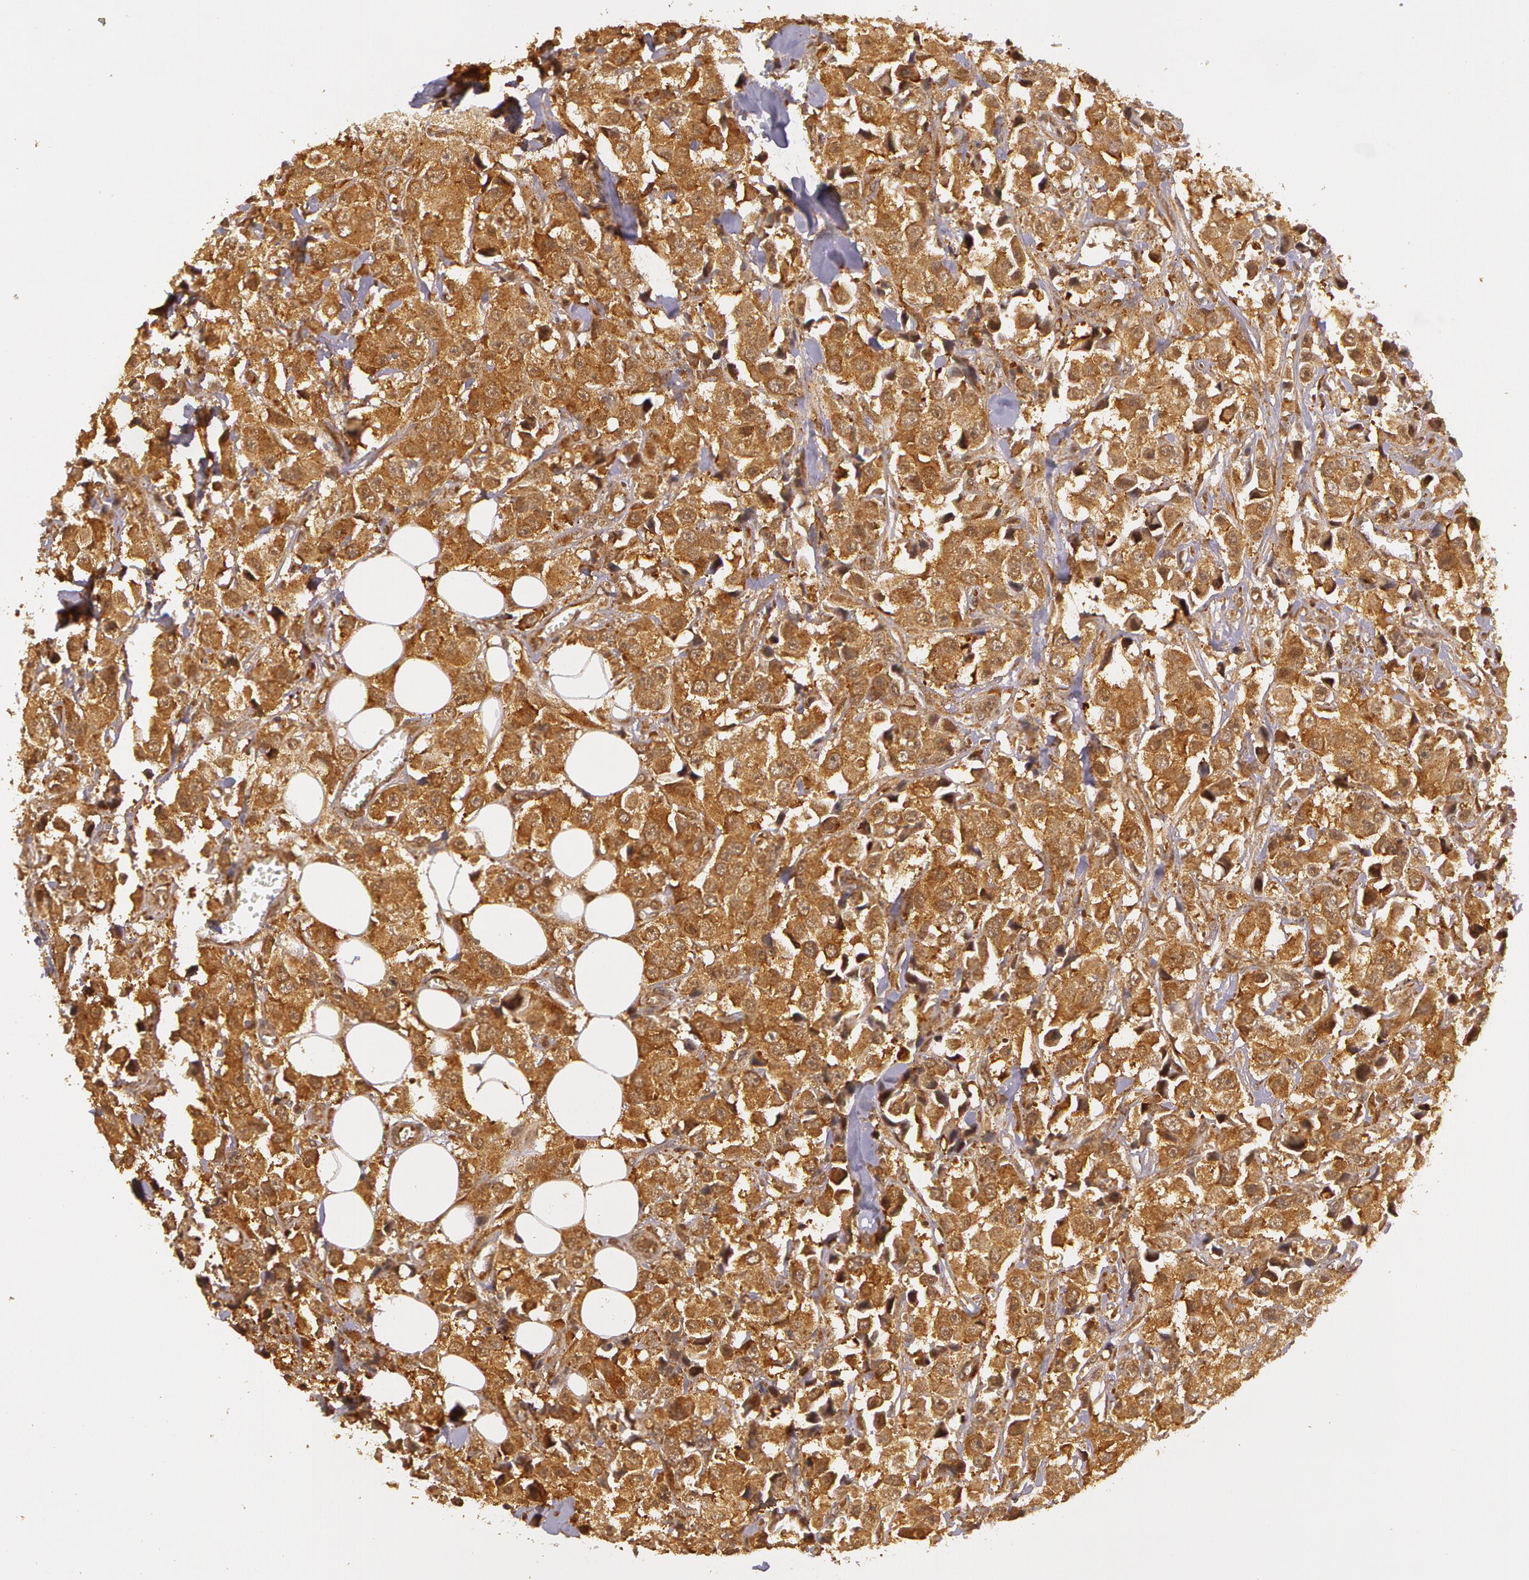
{"staining": {"intensity": "moderate", "quantity": ">75%", "location": "cytoplasmic/membranous"}, "tissue": "breast cancer", "cell_type": "Tumor cells", "image_type": "cancer", "snomed": [{"axis": "morphology", "description": "Duct carcinoma"}, {"axis": "topography", "description": "Breast"}], "caption": "Brown immunohistochemical staining in human infiltrating ductal carcinoma (breast) reveals moderate cytoplasmic/membranous expression in approximately >75% of tumor cells.", "gene": "ASCC2", "patient": {"sex": "female", "age": 58}}